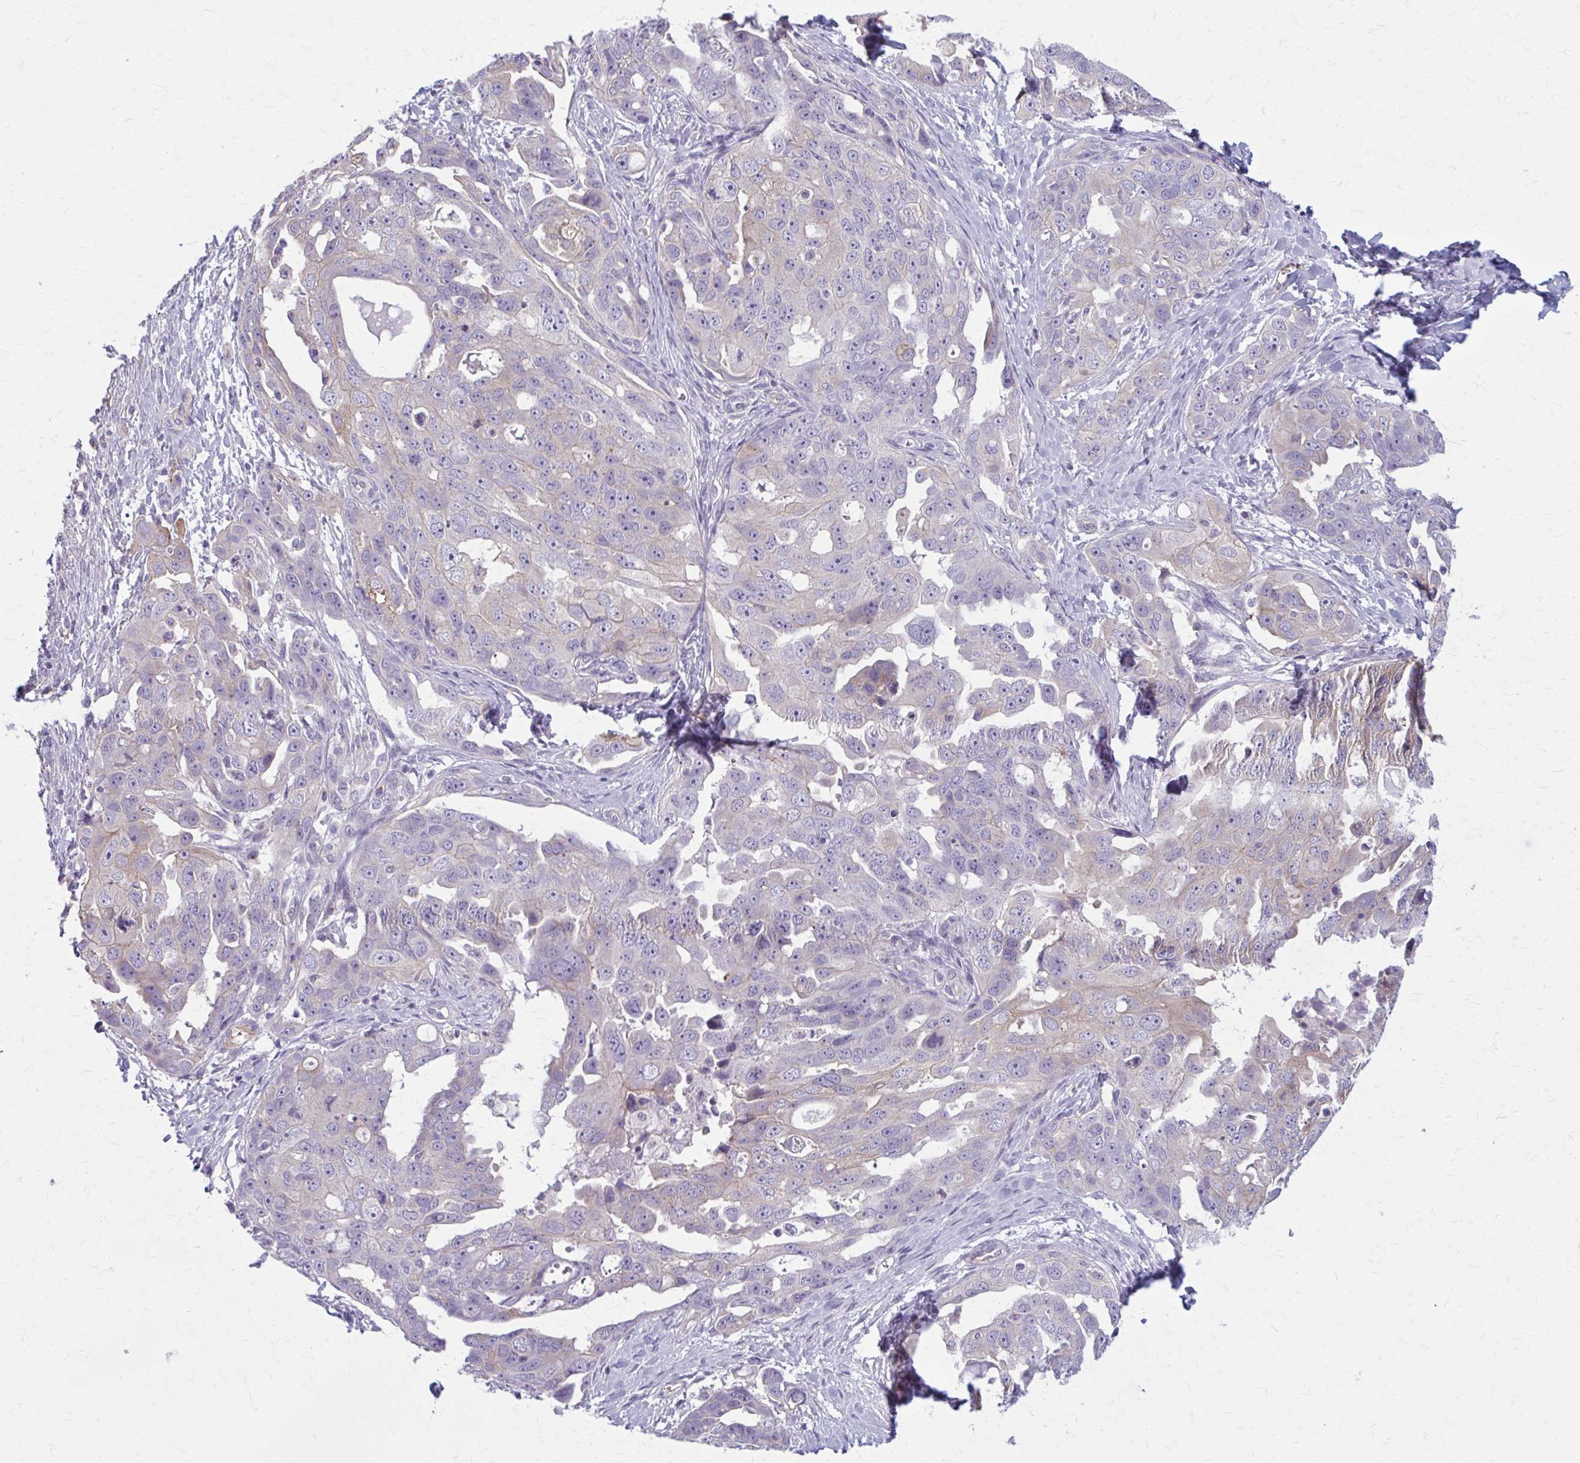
{"staining": {"intensity": "weak", "quantity": "<25%", "location": "cytoplasmic/membranous"}, "tissue": "ovarian cancer", "cell_type": "Tumor cells", "image_type": "cancer", "snomed": [{"axis": "morphology", "description": "Carcinoma, endometroid"}, {"axis": "topography", "description": "Ovary"}], "caption": "Ovarian cancer was stained to show a protein in brown. There is no significant positivity in tumor cells. The staining is performed using DAB brown chromogen with nuclei counter-stained in using hematoxylin.", "gene": "ZDHHC7", "patient": {"sex": "female", "age": 70}}